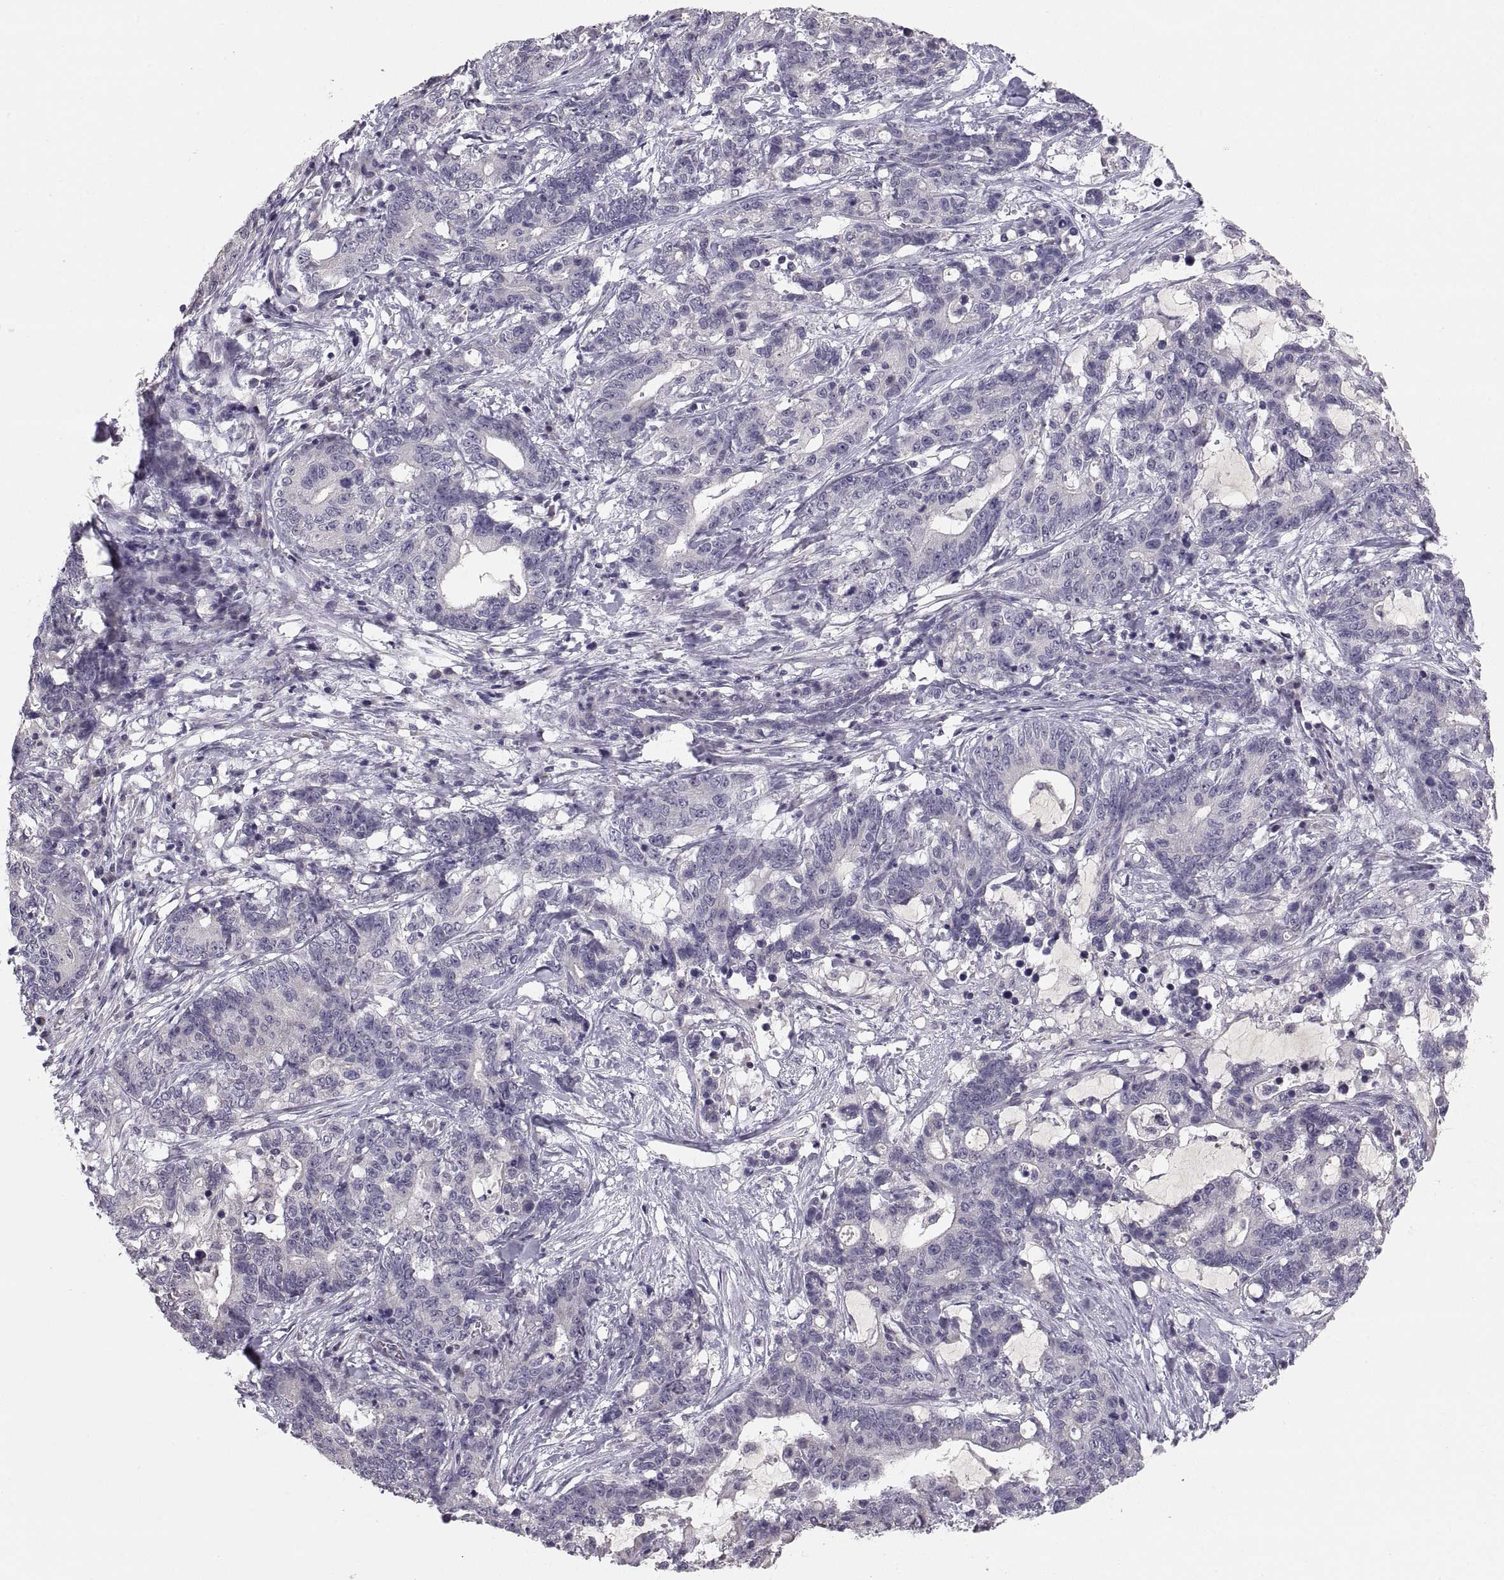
{"staining": {"intensity": "negative", "quantity": "none", "location": "none"}, "tissue": "stomach cancer", "cell_type": "Tumor cells", "image_type": "cancer", "snomed": [{"axis": "morphology", "description": "Normal tissue, NOS"}, {"axis": "morphology", "description": "Adenocarcinoma, NOS"}, {"axis": "topography", "description": "Stomach"}], "caption": "Immunohistochemical staining of stomach adenocarcinoma displays no significant positivity in tumor cells.", "gene": "PAX2", "patient": {"sex": "female", "age": 64}}